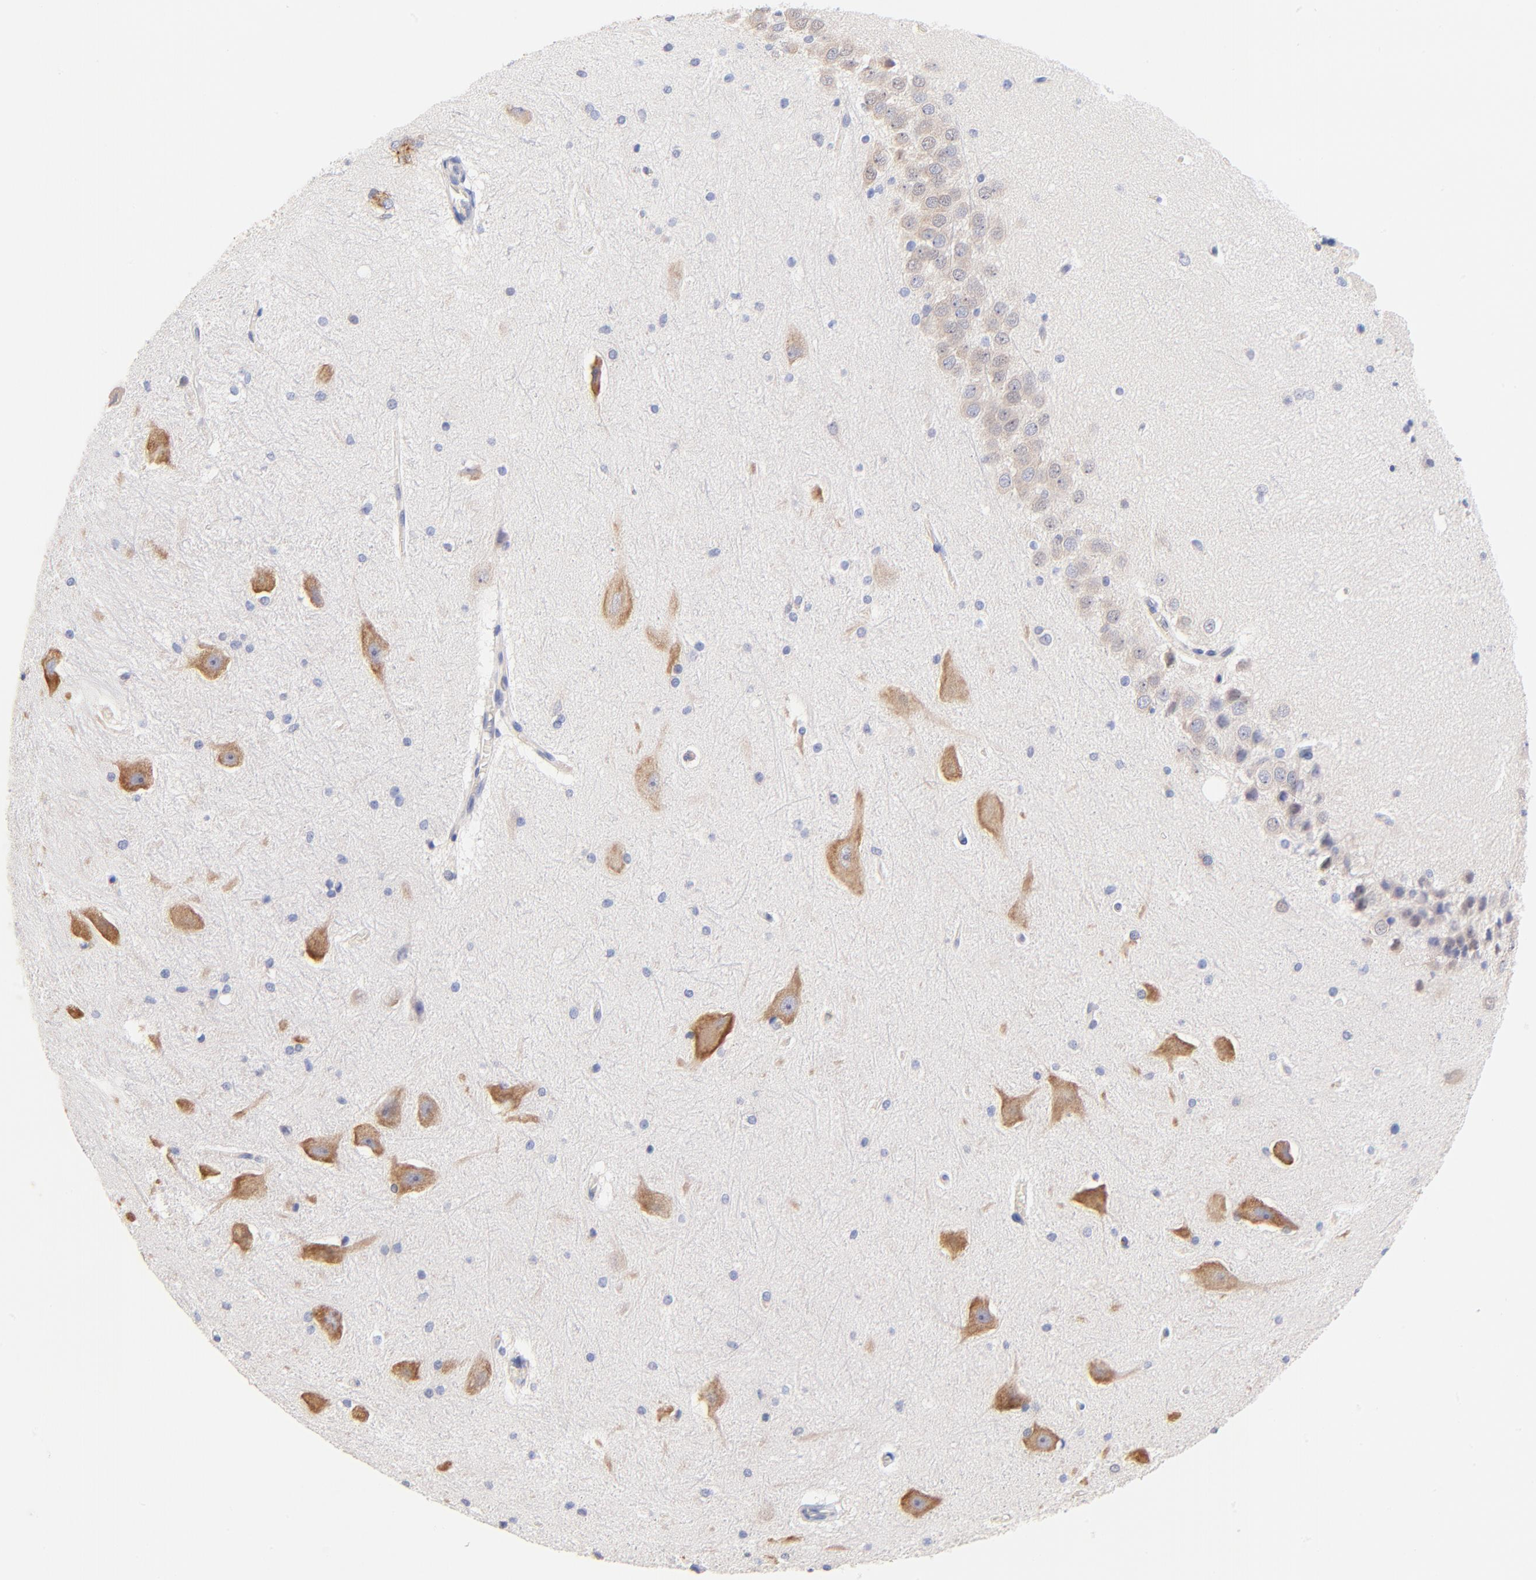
{"staining": {"intensity": "negative", "quantity": "none", "location": "none"}, "tissue": "hippocampus", "cell_type": "Glial cells", "image_type": "normal", "snomed": [{"axis": "morphology", "description": "Normal tissue, NOS"}, {"axis": "topography", "description": "Hippocampus"}], "caption": "IHC histopathology image of benign hippocampus: human hippocampus stained with DAB (3,3'-diaminobenzidine) displays no significant protein expression in glial cells.", "gene": "PTK7", "patient": {"sex": "female", "age": 19}}